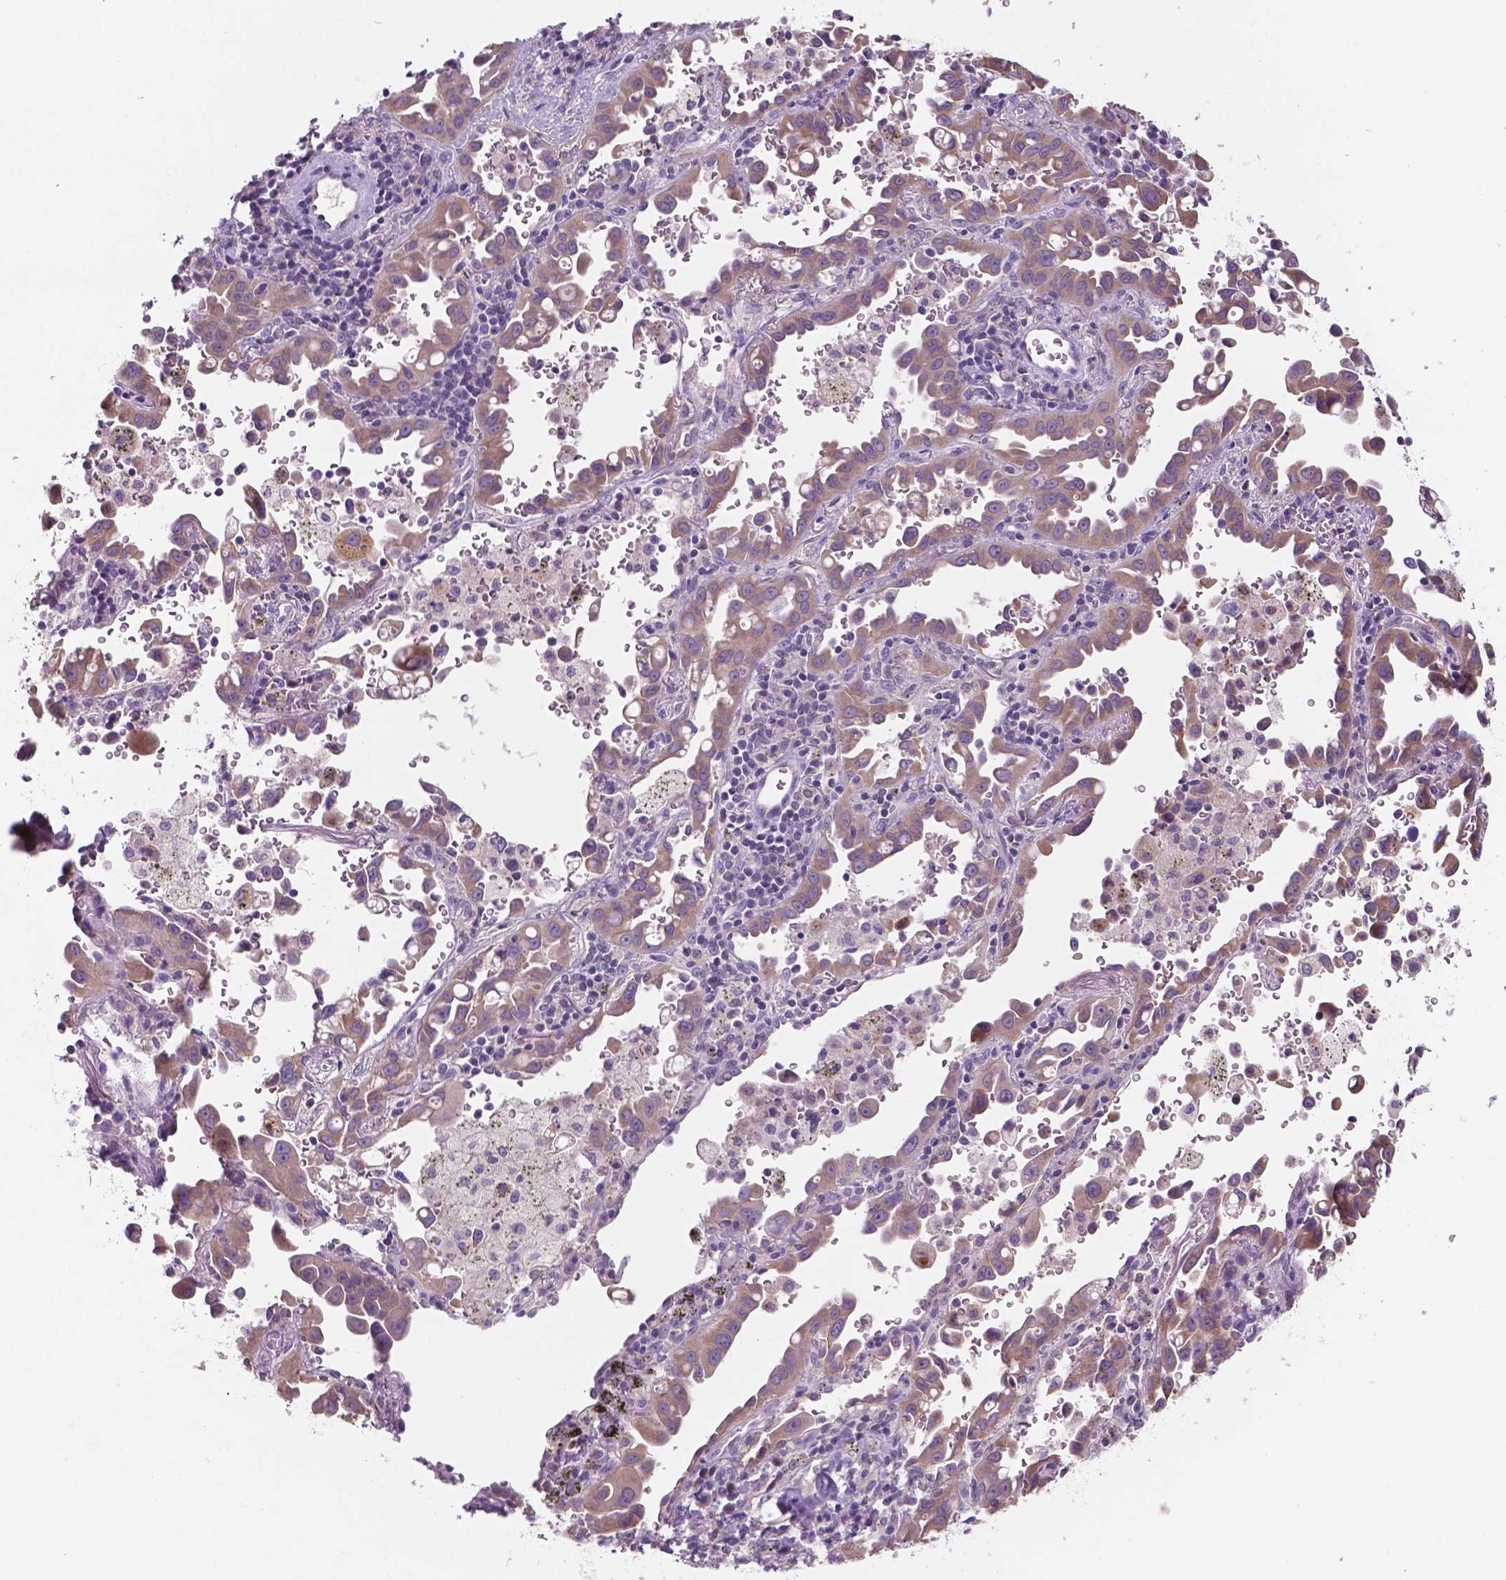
{"staining": {"intensity": "weak", "quantity": ">75%", "location": "cytoplasmic/membranous"}, "tissue": "lung cancer", "cell_type": "Tumor cells", "image_type": "cancer", "snomed": [{"axis": "morphology", "description": "Adenocarcinoma, NOS"}, {"axis": "topography", "description": "Lung"}], "caption": "The immunohistochemical stain shows weak cytoplasmic/membranous positivity in tumor cells of lung cancer tissue.", "gene": "MKRN2OS", "patient": {"sex": "male", "age": 68}}